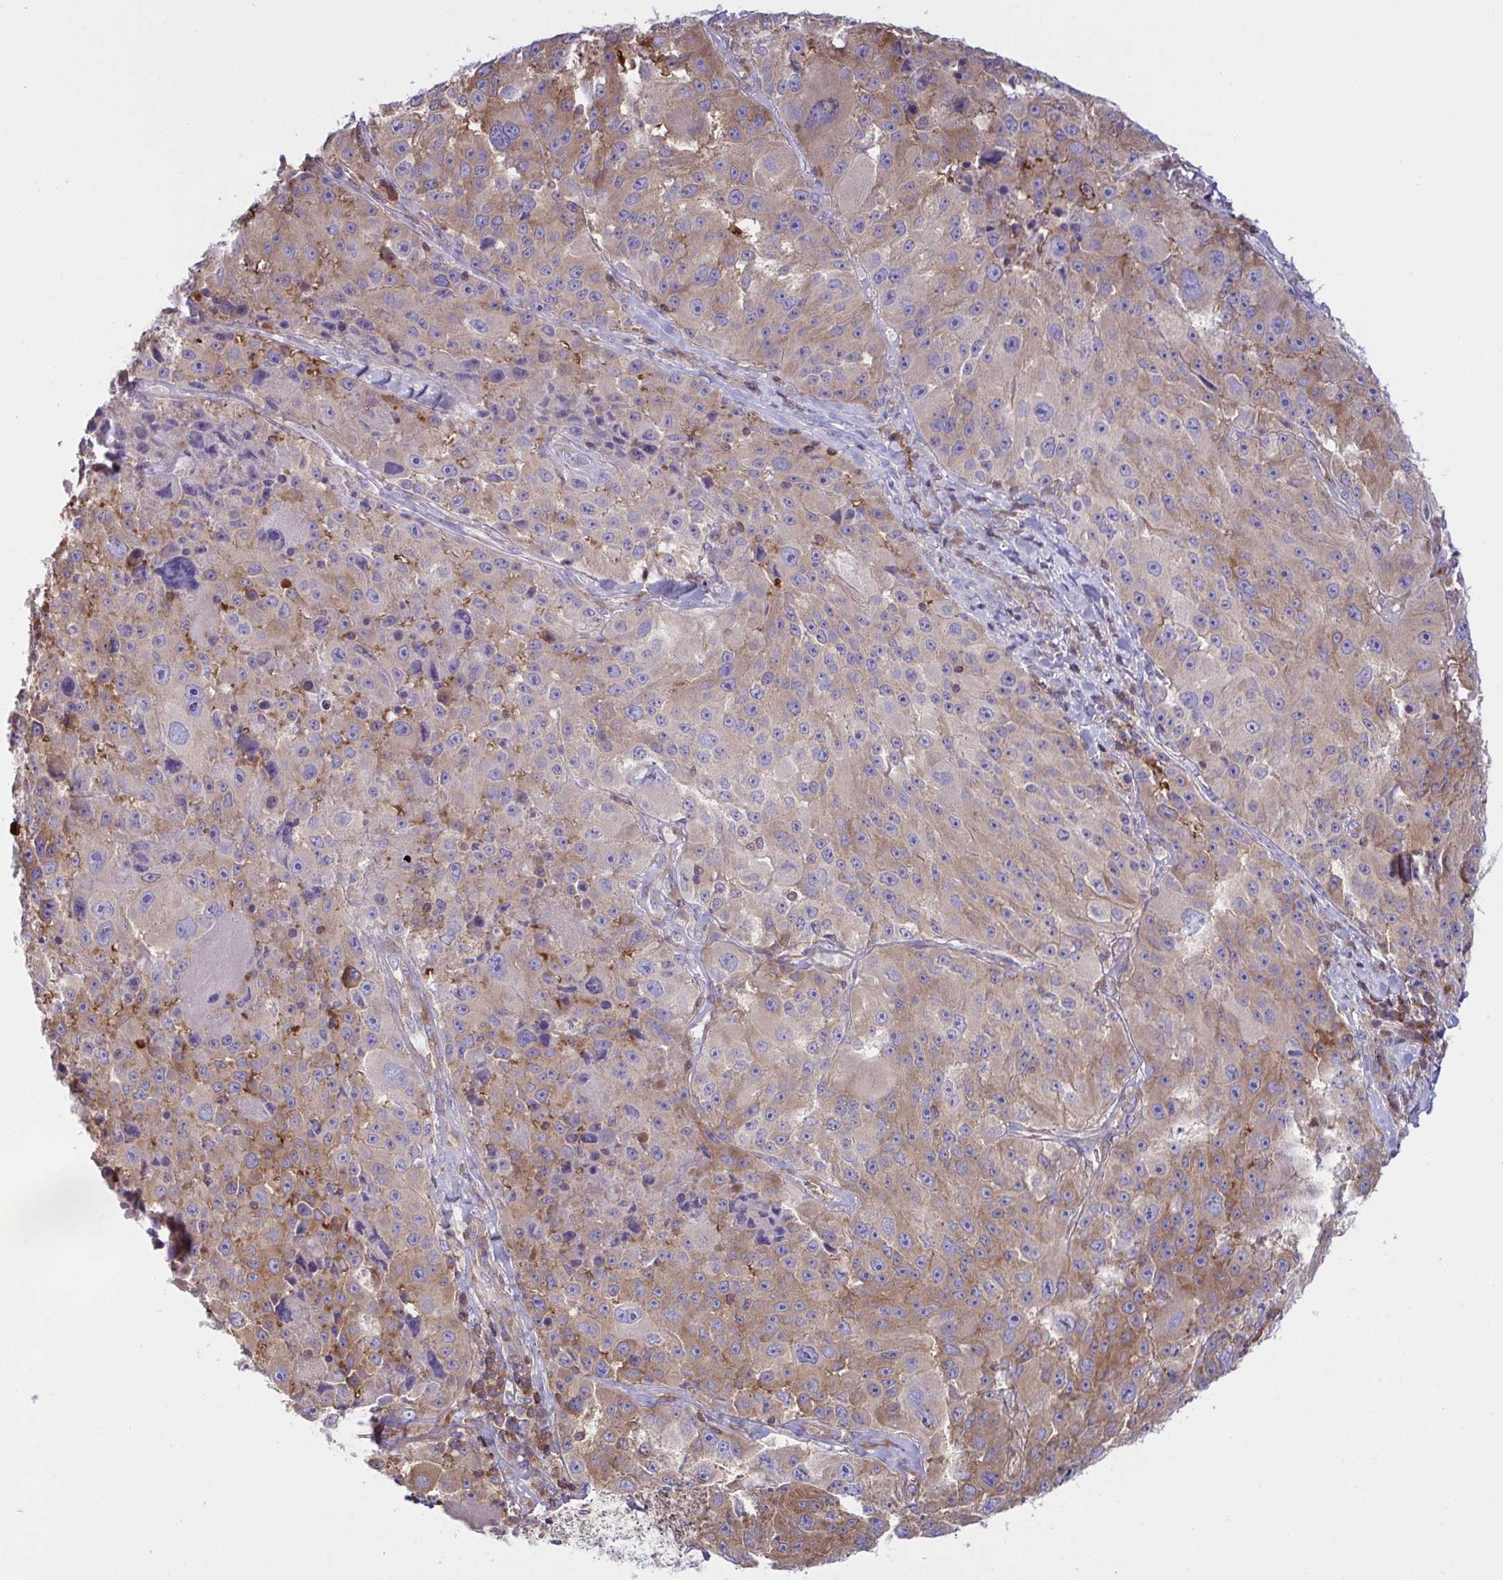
{"staining": {"intensity": "moderate", "quantity": "25%-75%", "location": "cytoplasmic/membranous"}, "tissue": "melanoma", "cell_type": "Tumor cells", "image_type": "cancer", "snomed": [{"axis": "morphology", "description": "Malignant melanoma, Metastatic site"}, {"axis": "topography", "description": "Lymph node"}], "caption": "Protein analysis of malignant melanoma (metastatic site) tissue displays moderate cytoplasmic/membranous positivity in approximately 25%-75% of tumor cells. Nuclei are stained in blue.", "gene": "TSC22D3", "patient": {"sex": "male", "age": 62}}